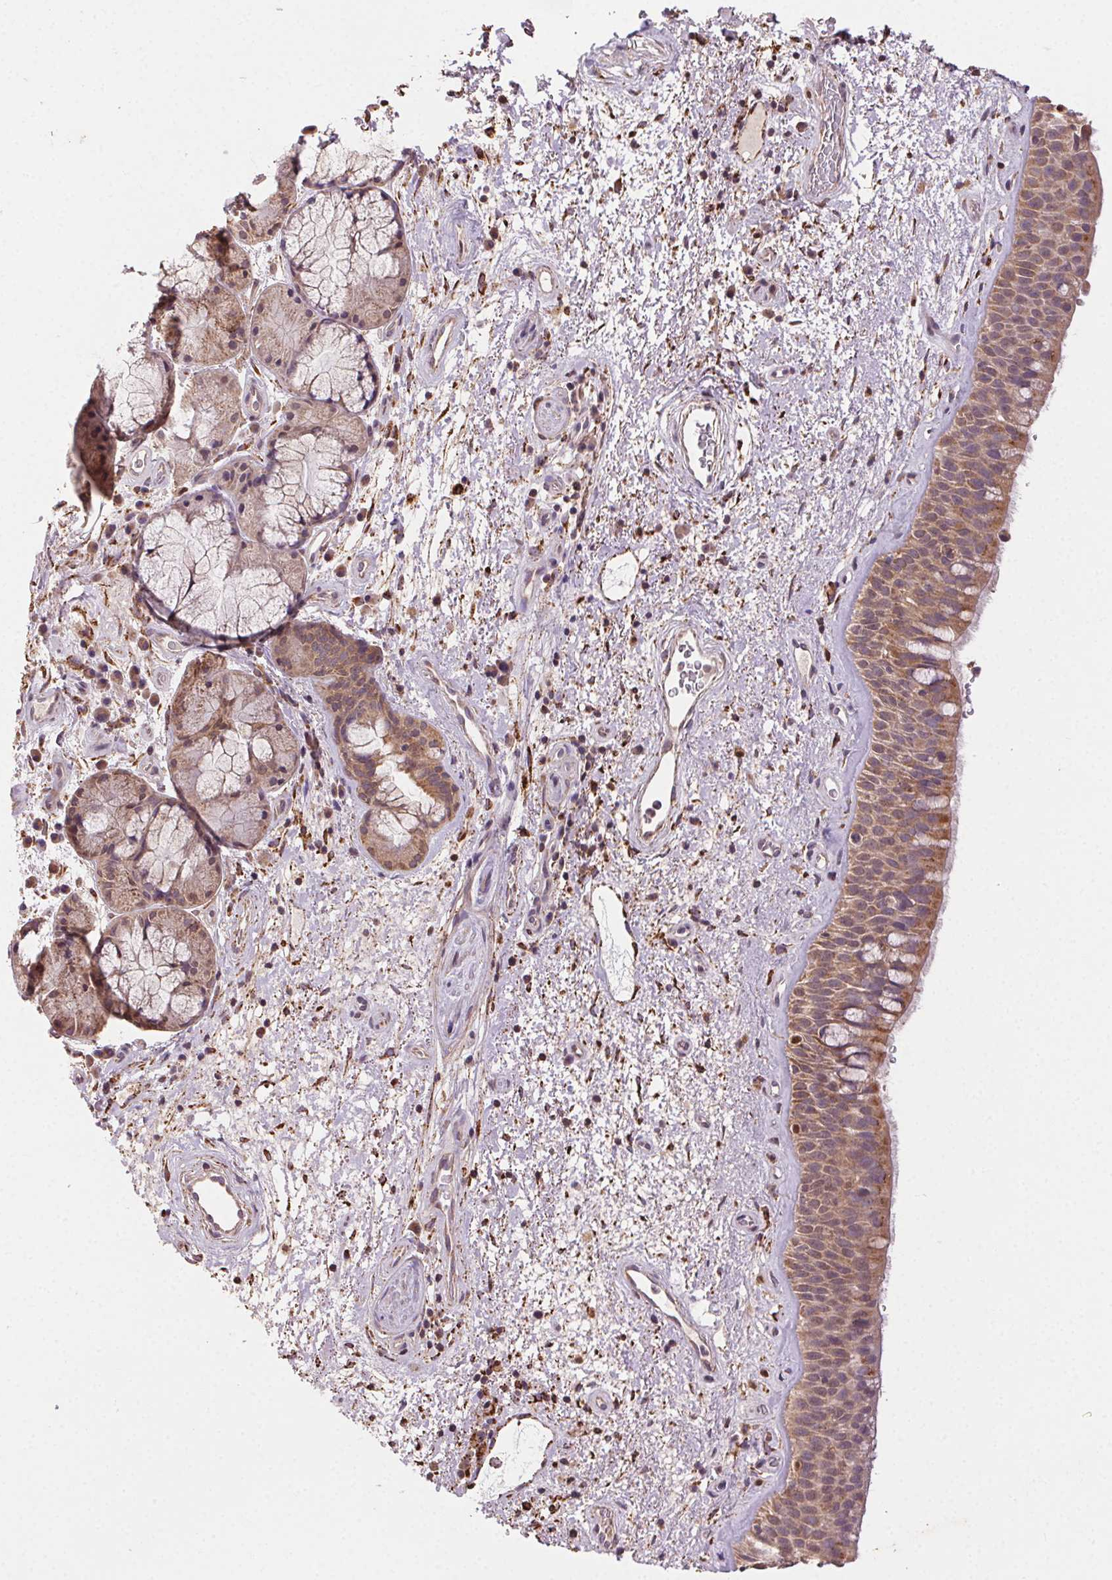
{"staining": {"intensity": "moderate", "quantity": ">75%", "location": "cytoplasmic/membranous"}, "tissue": "bronchus", "cell_type": "Respiratory epithelial cells", "image_type": "normal", "snomed": [{"axis": "morphology", "description": "Normal tissue, NOS"}, {"axis": "topography", "description": "Bronchus"}], "caption": "A histopathology image showing moderate cytoplasmic/membranous staining in about >75% of respiratory epithelial cells in unremarkable bronchus, as visualized by brown immunohistochemical staining.", "gene": "FNBP1L", "patient": {"sex": "male", "age": 48}}